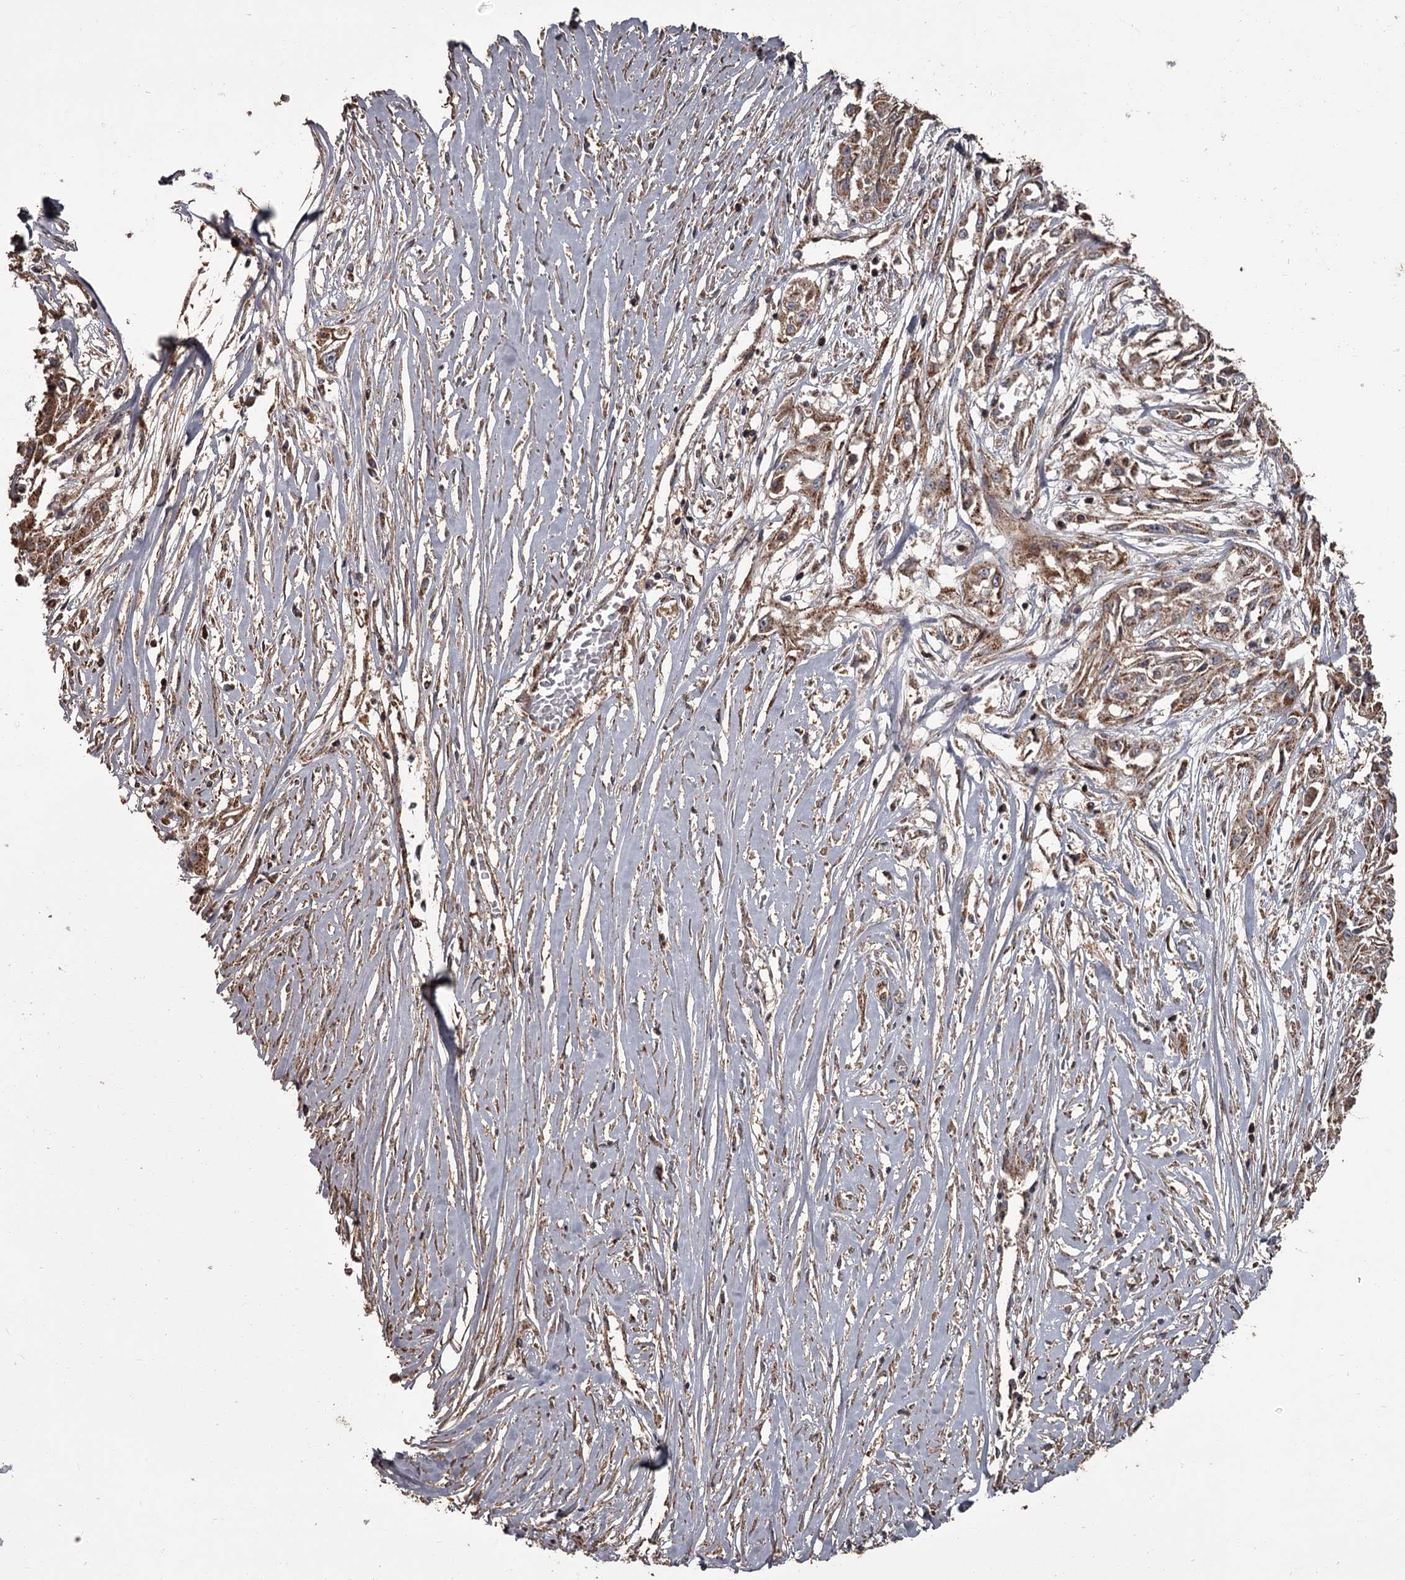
{"staining": {"intensity": "moderate", "quantity": ">75%", "location": "cytoplasmic/membranous"}, "tissue": "skin cancer", "cell_type": "Tumor cells", "image_type": "cancer", "snomed": [{"axis": "morphology", "description": "Squamous cell carcinoma, NOS"}, {"axis": "morphology", "description": "Squamous cell carcinoma, metastatic, NOS"}, {"axis": "topography", "description": "Skin"}, {"axis": "topography", "description": "Lymph node"}], "caption": "Protein staining by immunohistochemistry displays moderate cytoplasmic/membranous staining in approximately >75% of tumor cells in metastatic squamous cell carcinoma (skin). (DAB (3,3'-diaminobenzidine) IHC with brightfield microscopy, high magnification).", "gene": "THAP9", "patient": {"sex": "male", "age": 75}}